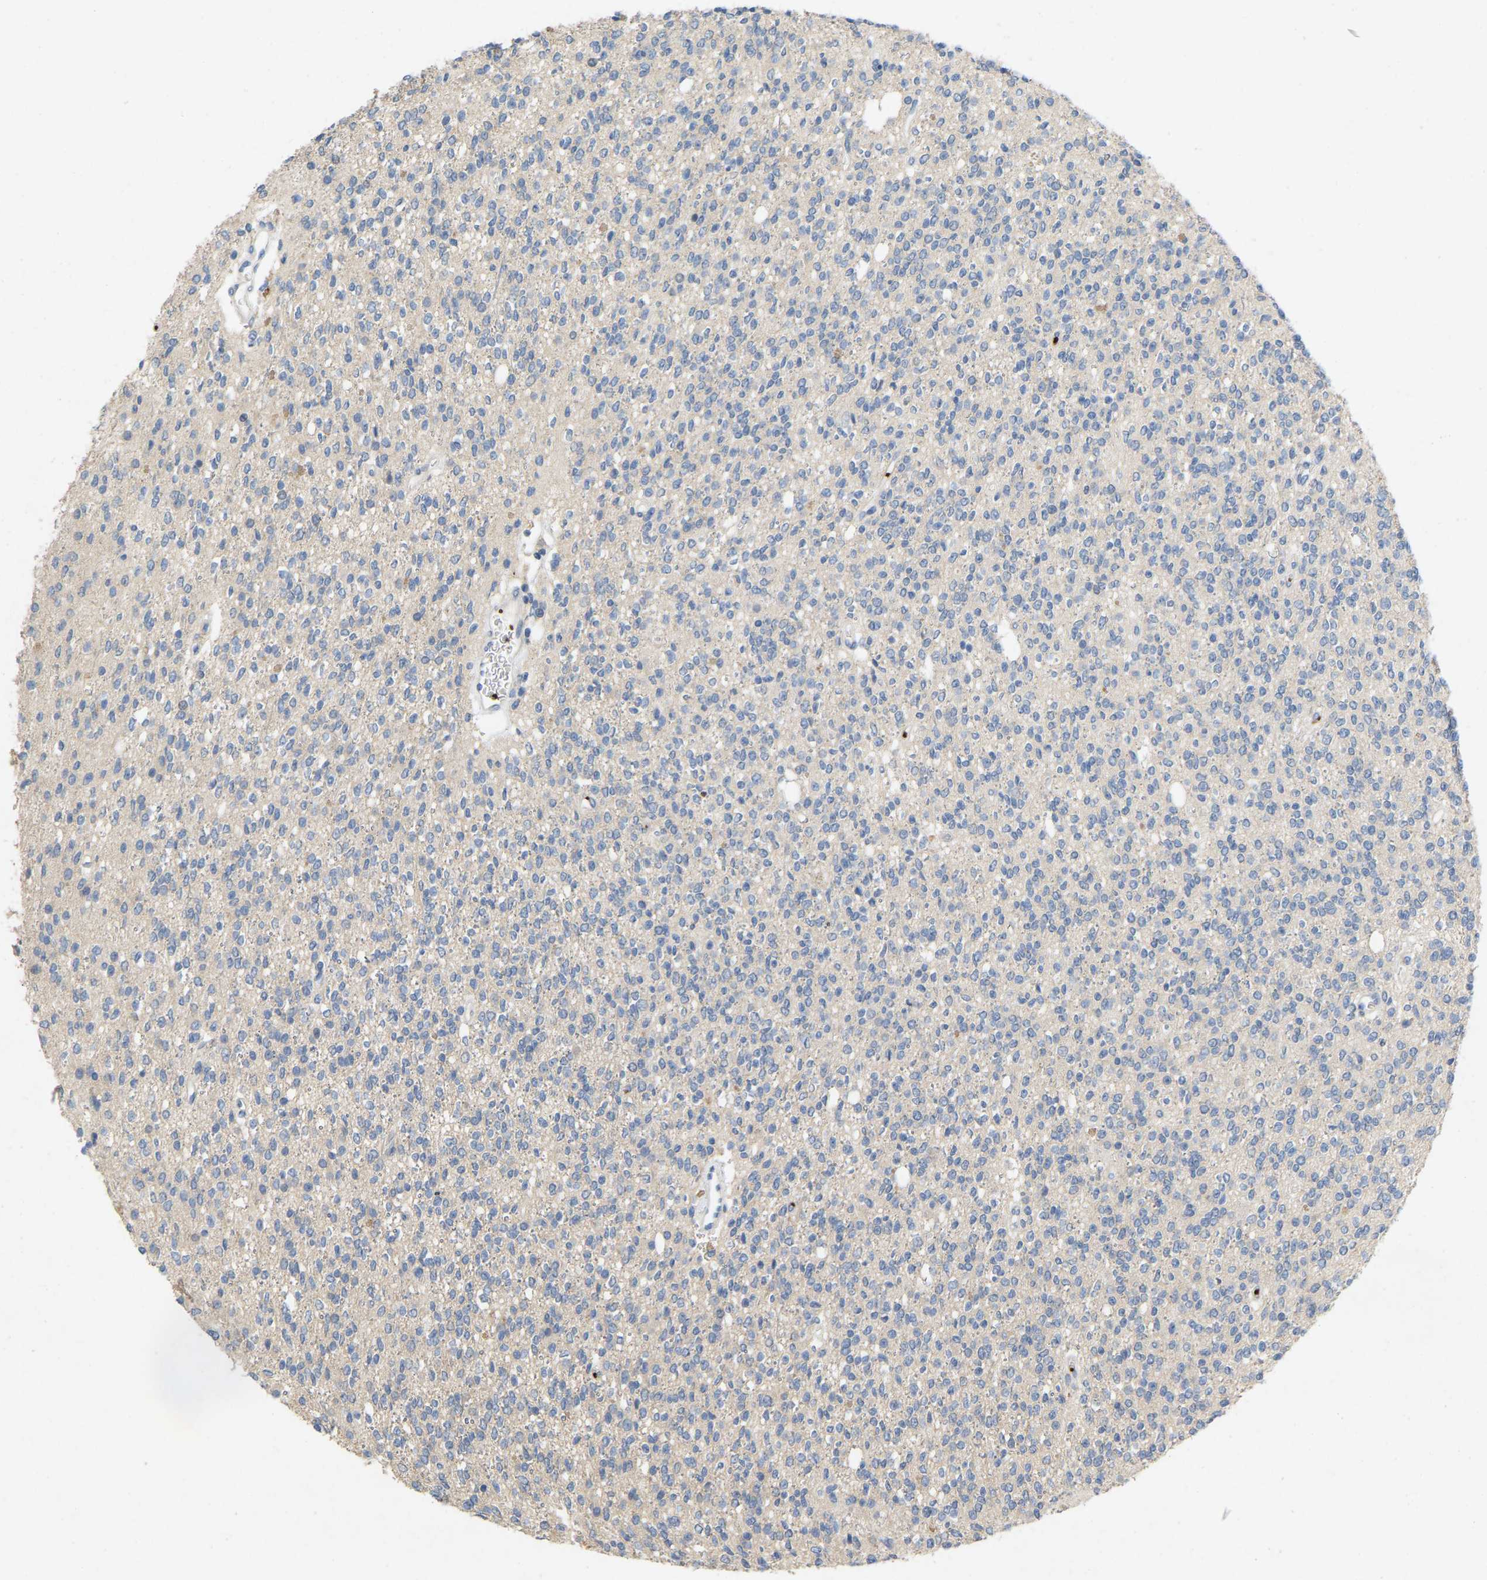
{"staining": {"intensity": "negative", "quantity": "none", "location": "none"}, "tissue": "glioma", "cell_type": "Tumor cells", "image_type": "cancer", "snomed": [{"axis": "morphology", "description": "Glioma, malignant, High grade"}, {"axis": "topography", "description": "Brain"}], "caption": "High-grade glioma (malignant) was stained to show a protein in brown. There is no significant staining in tumor cells.", "gene": "RHEB", "patient": {"sex": "male", "age": 34}}